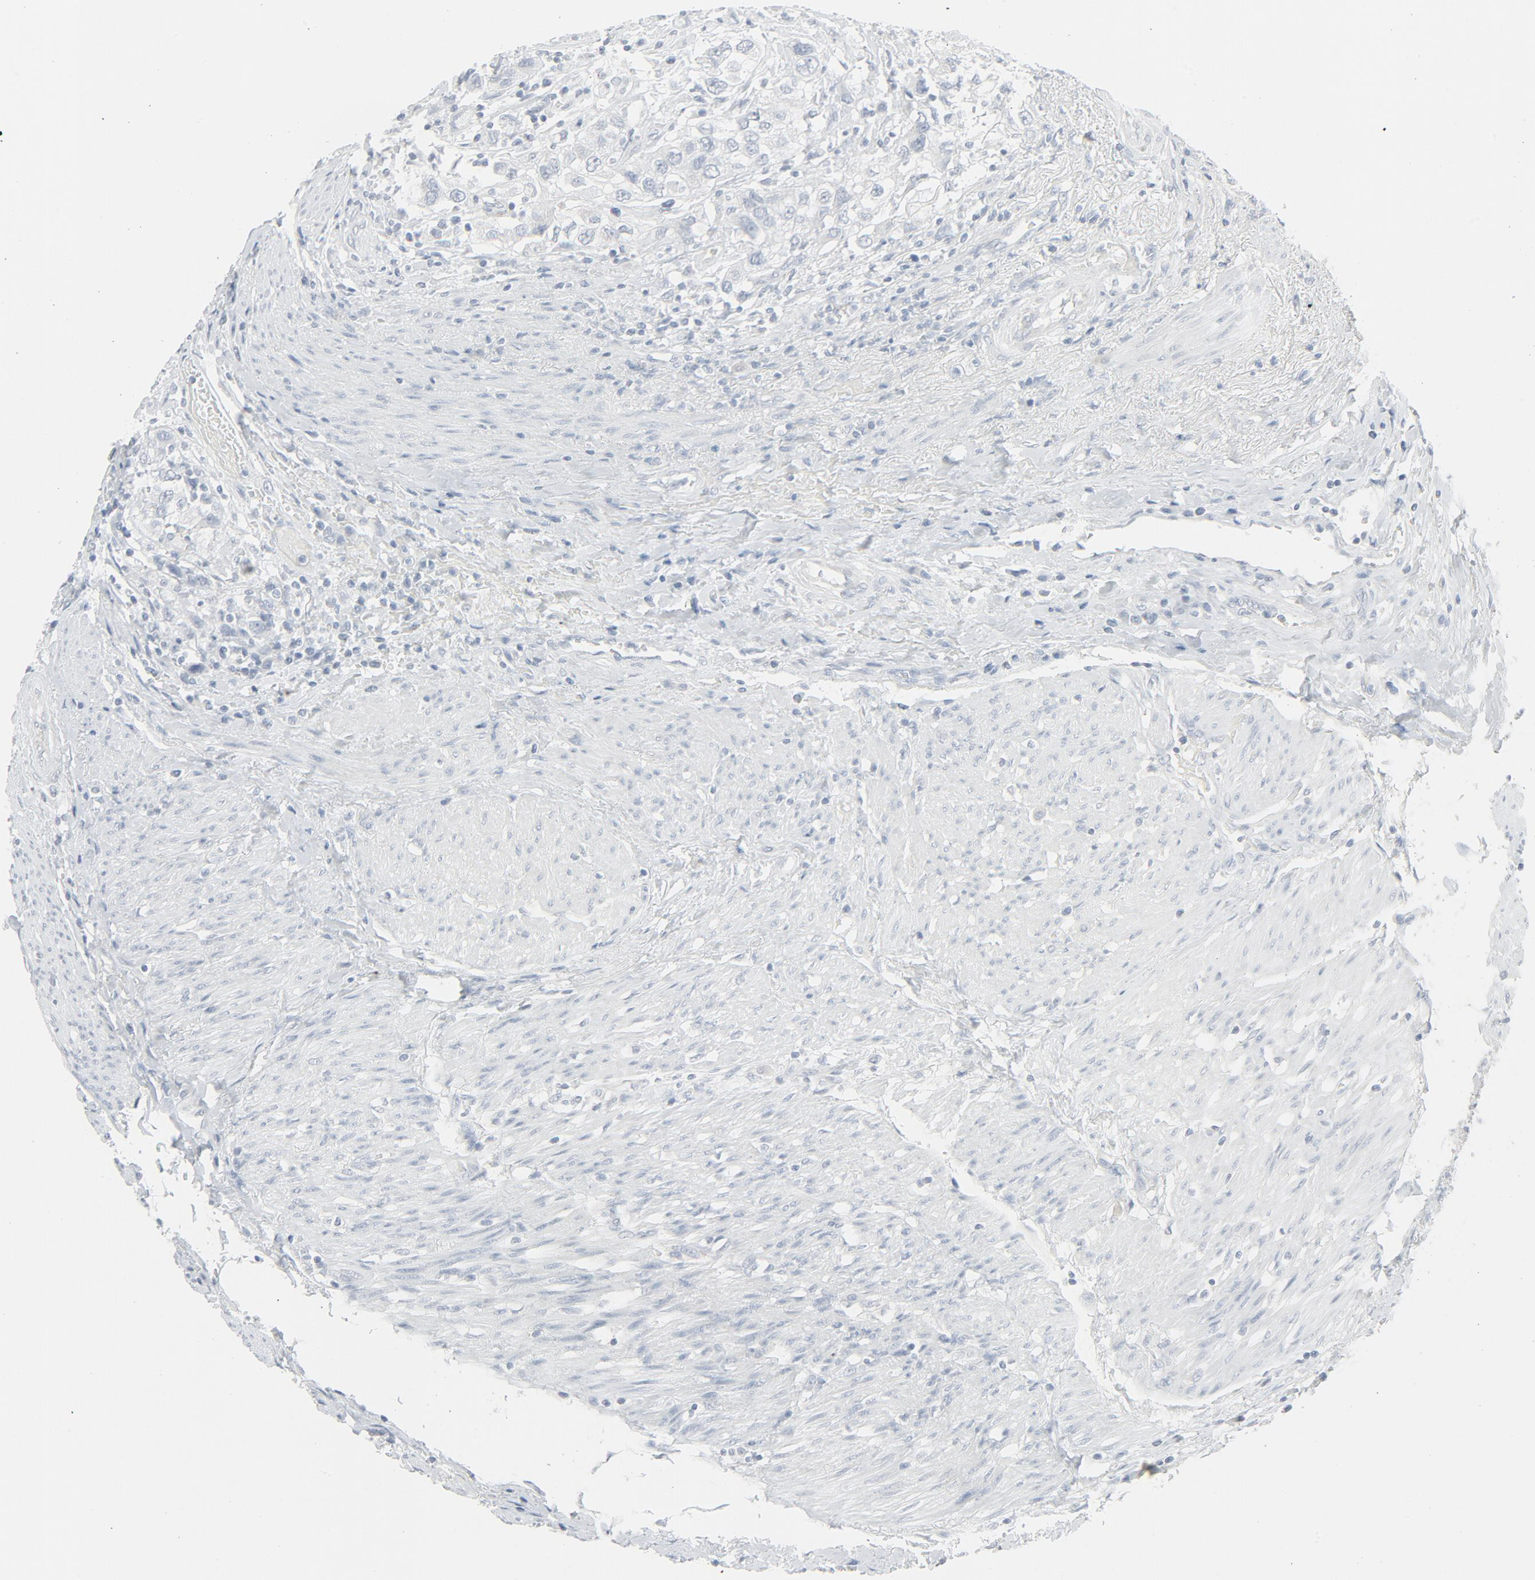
{"staining": {"intensity": "negative", "quantity": "none", "location": "none"}, "tissue": "urothelial cancer", "cell_type": "Tumor cells", "image_type": "cancer", "snomed": [{"axis": "morphology", "description": "Urothelial carcinoma, High grade"}, {"axis": "topography", "description": "Urinary bladder"}], "caption": "Photomicrograph shows no protein staining in tumor cells of urothelial carcinoma (high-grade) tissue. (DAB (3,3'-diaminobenzidine) IHC, high magnification).", "gene": "FGFR3", "patient": {"sex": "female", "age": 80}}